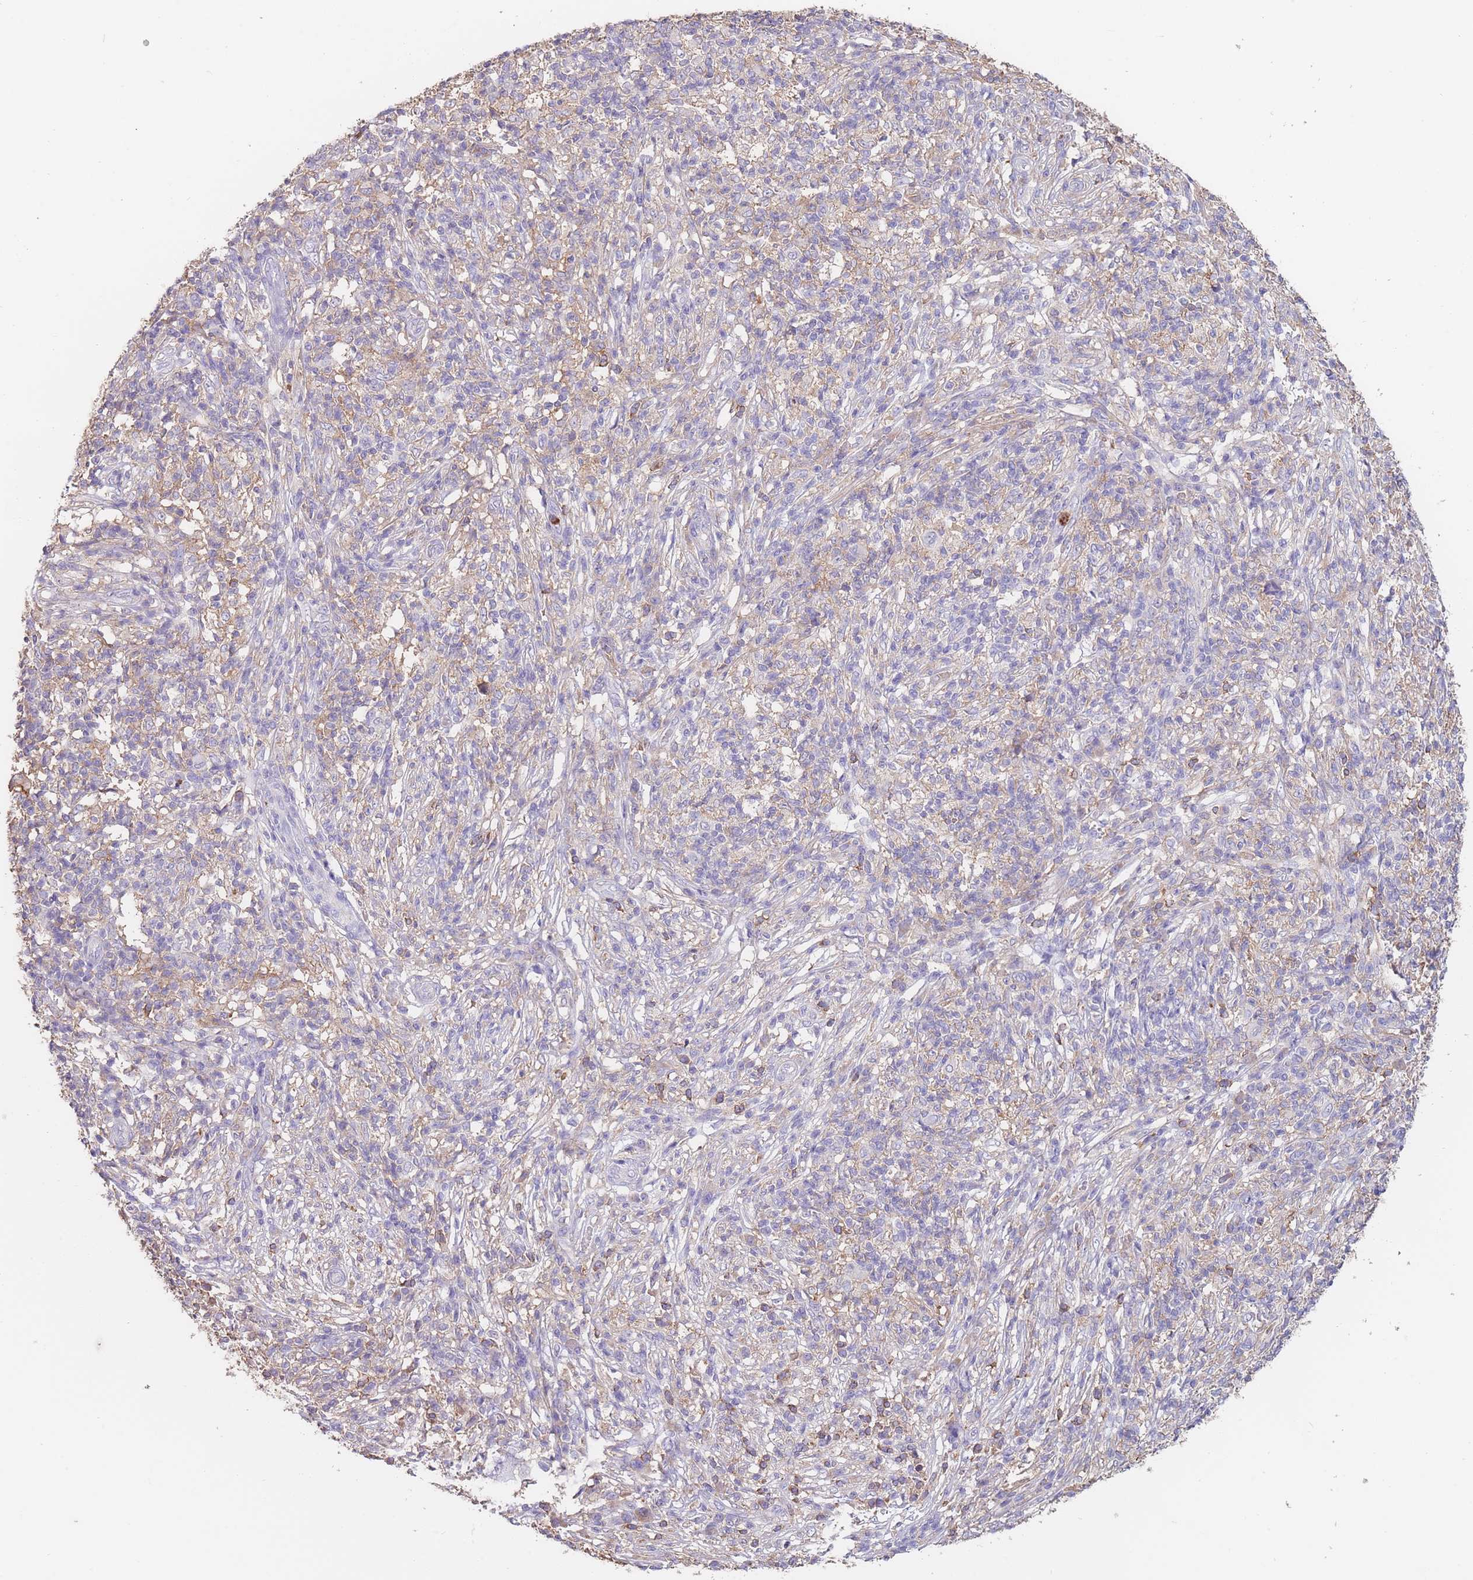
{"staining": {"intensity": "negative", "quantity": "none", "location": "none"}, "tissue": "melanoma", "cell_type": "Tumor cells", "image_type": "cancer", "snomed": [{"axis": "morphology", "description": "Malignant melanoma, NOS"}, {"axis": "topography", "description": "Skin"}], "caption": "Tumor cells are negative for brown protein staining in malignant melanoma.", "gene": "CLEC12A", "patient": {"sex": "male", "age": 66}}